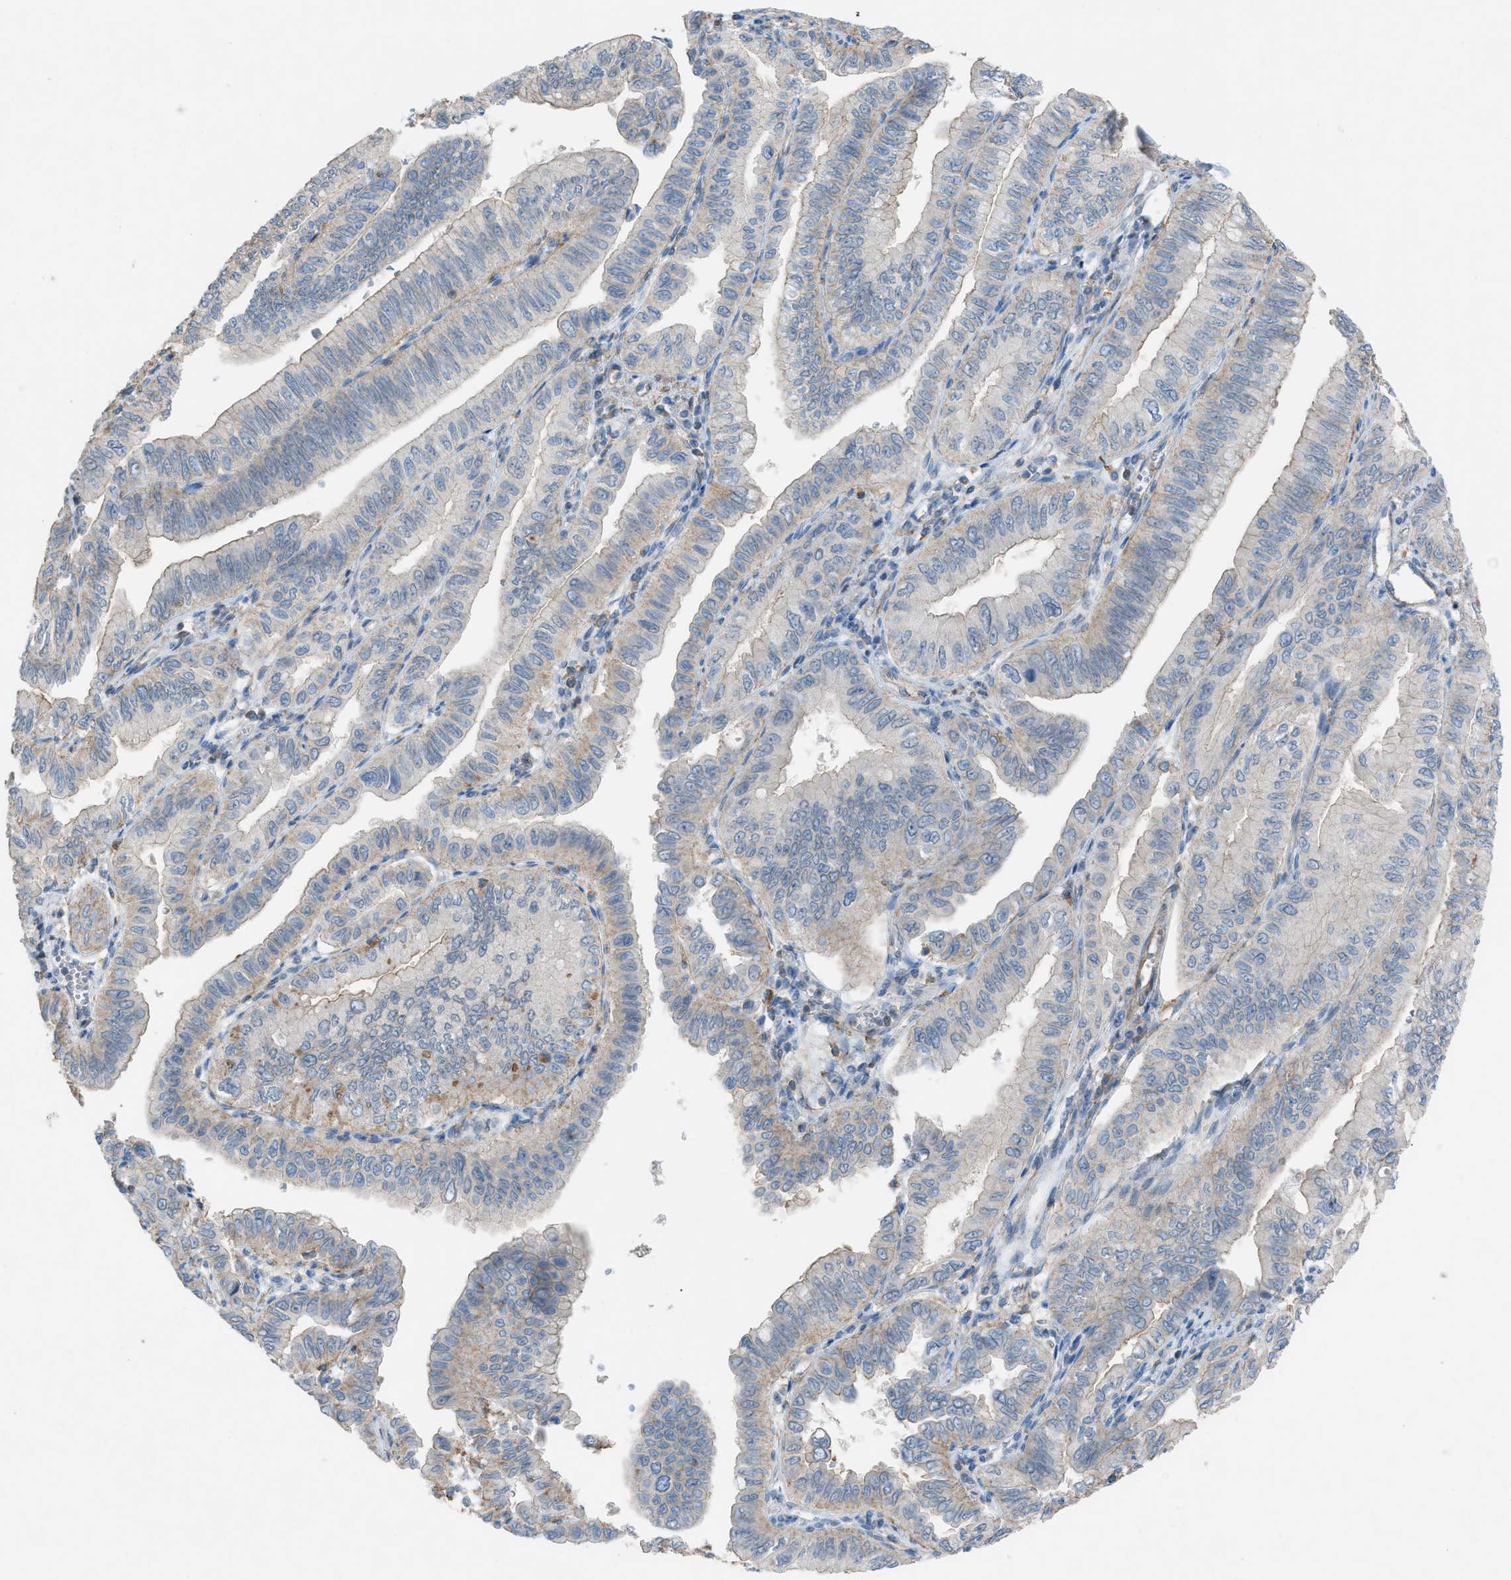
{"staining": {"intensity": "weak", "quantity": "<25%", "location": "cytoplasmic/membranous"}, "tissue": "pancreatic cancer", "cell_type": "Tumor cells", "image_type": "cancer", "snomed": [{"axis": "morphology", "description": "Normal tissue, NOS"}, {"axis": "topography", "description": "Lymph node"}], "caption": "Tumor cells show no significant expression in pancreatic cancer.", "gene": "NCK2", "patient": {"sex": "male", "age": 50}}